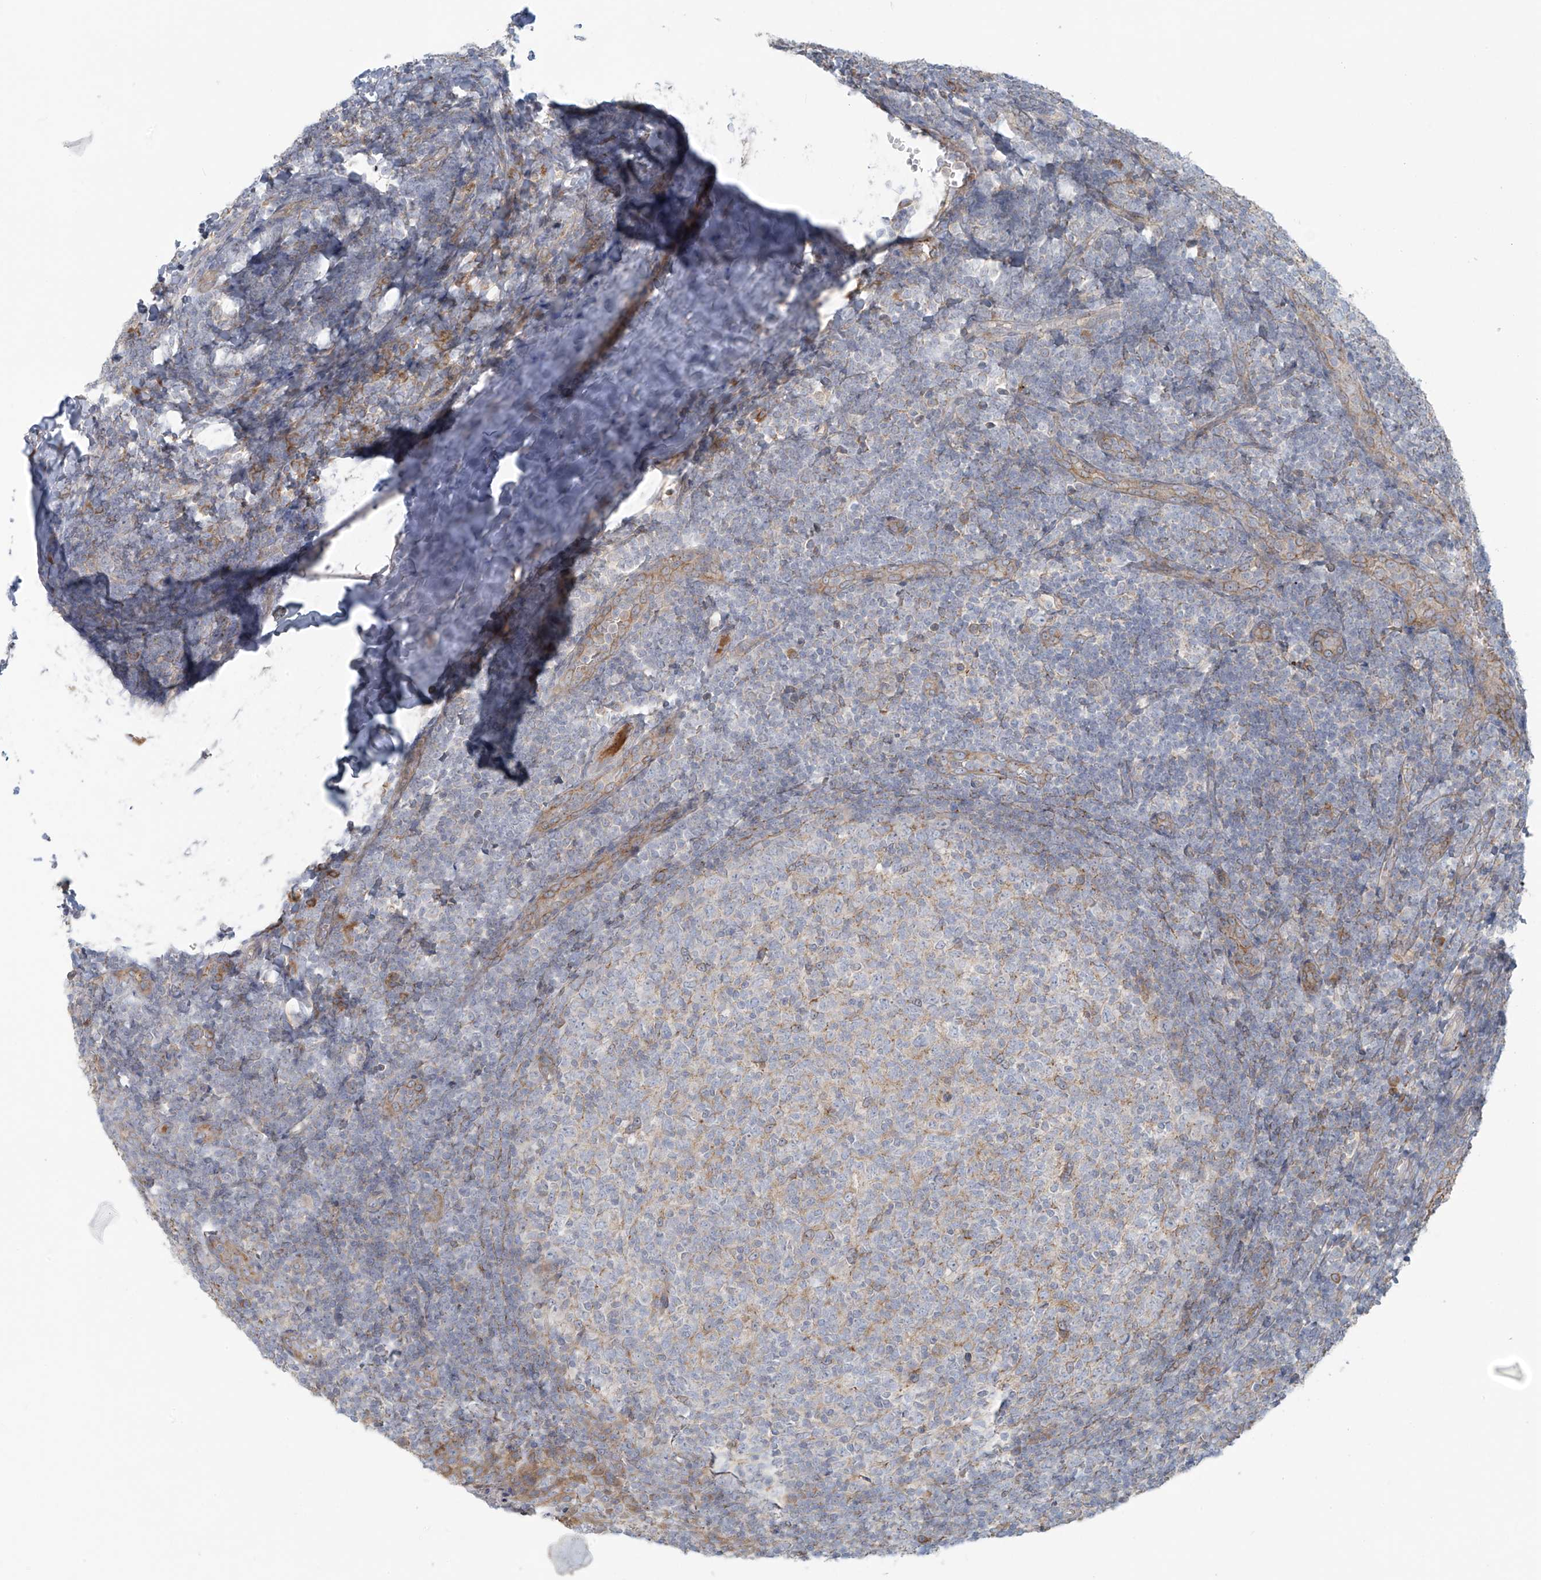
{"staining": {"intensity": "weak", "quantity": "<25%", "location": "cytoplasmic/membranous"}, "tissue": "tonsil", "cell_type": "Germinal center cells", "image_type": "normal", "snomed": [{"axis": "morphology", "description": "Normal tissue, NOS"}, {"axis": "topography", "description": "Tonsil"}], "caption": "IHC of unremarkable tonsil reveals no positivity in germinal center cells.", "gene": "LZTS3", "patient": {"sex": "female", "age": 19}}